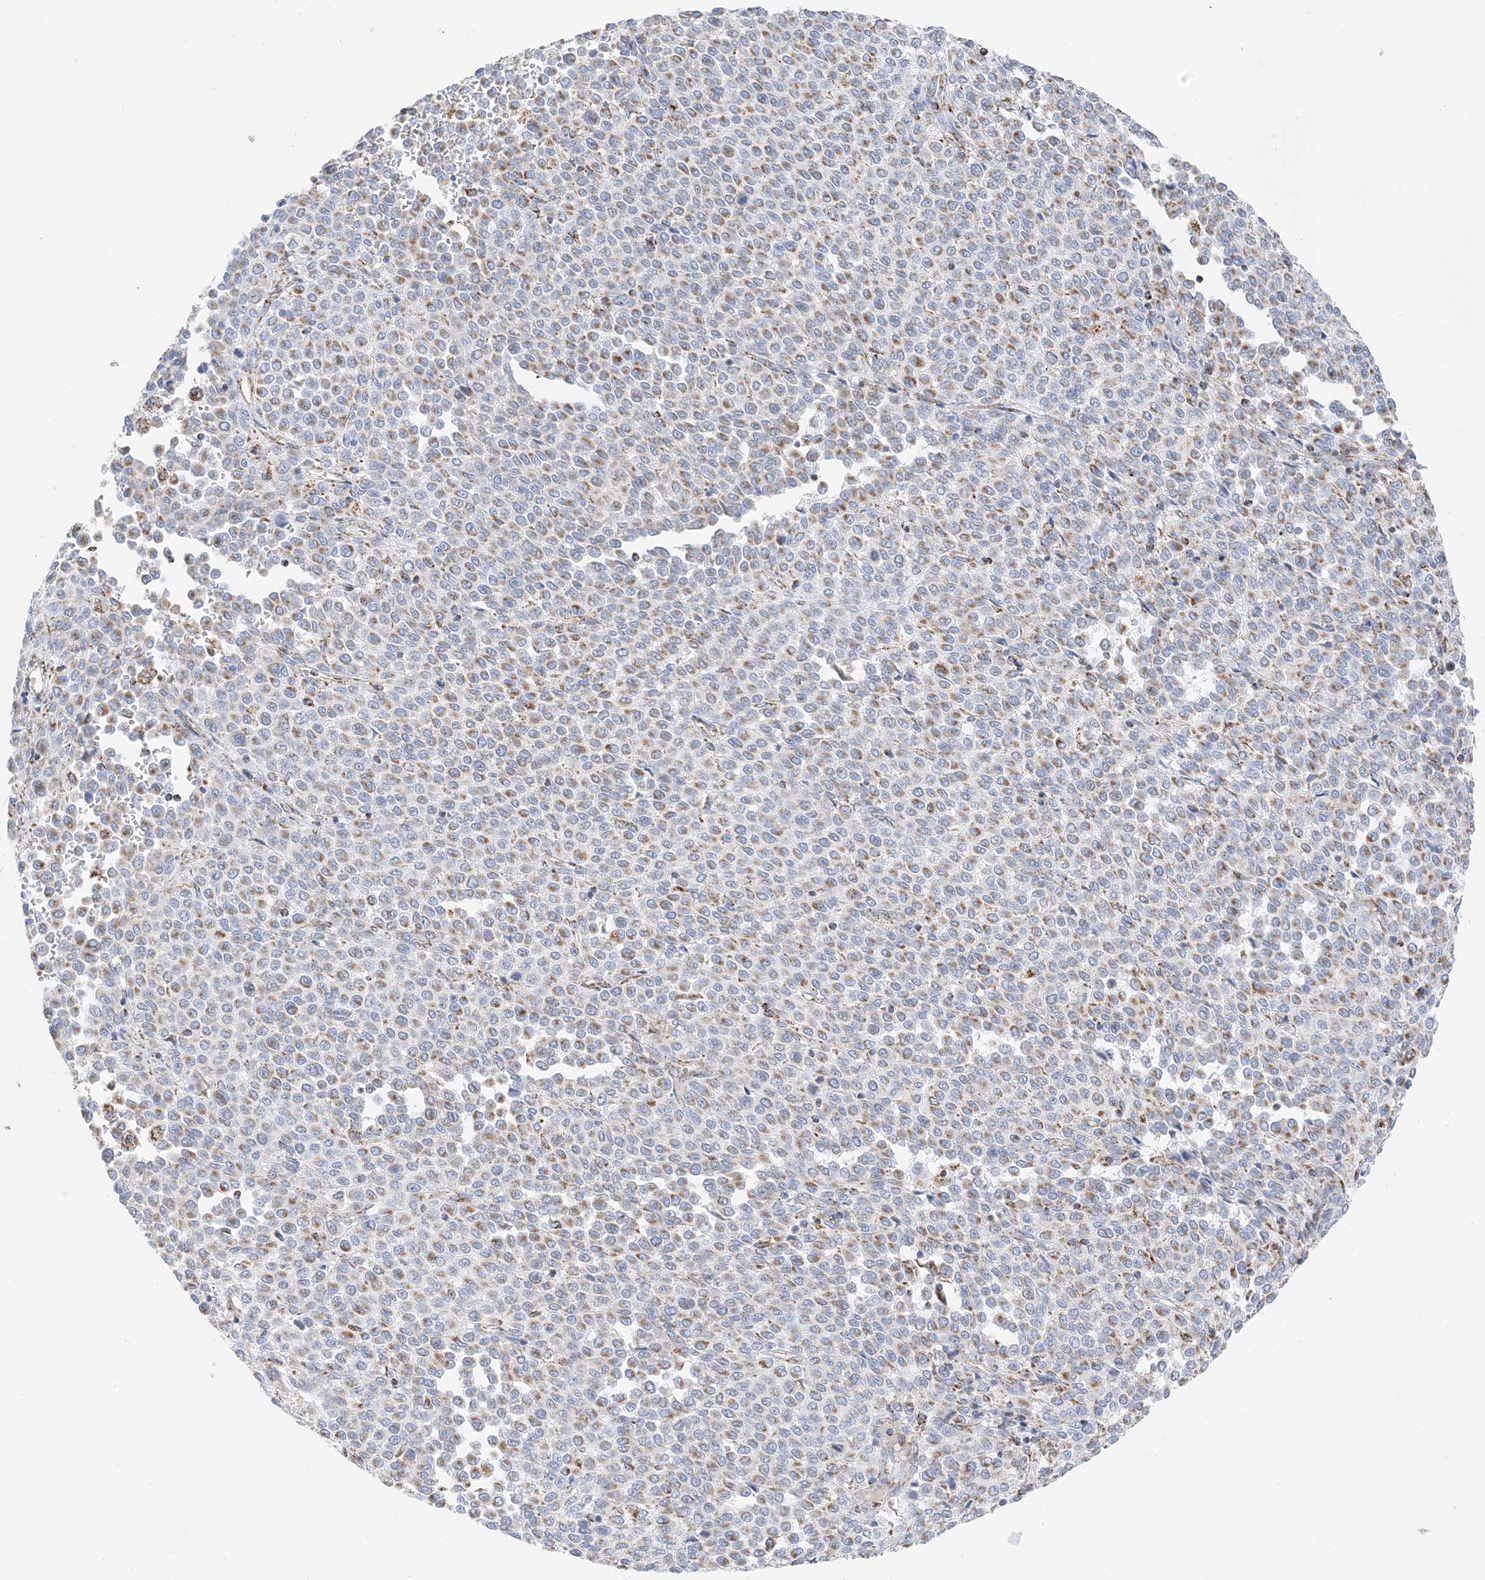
{"staining": {"intensity": "moderate", "quantity": "25%-75%", "location": "cytoplasmic/membranous"}, "tissue": "melanoma", "cell_type": "Tumor cells", "image_type": "cancer", "snomed": [{"axis": "morphology", "description": "Malignant melanoma, Metastatic site"}, {"axis": "topography", "description": "Pancreas"}], "caption": "Tumor cells display moderate cytoplasmic/membranous expression in approximately 25%-75% of cells in malignant melanoma (metastatic site).", "gene": "CAPN13", "patient": {"sex": "female", "age": 30}}